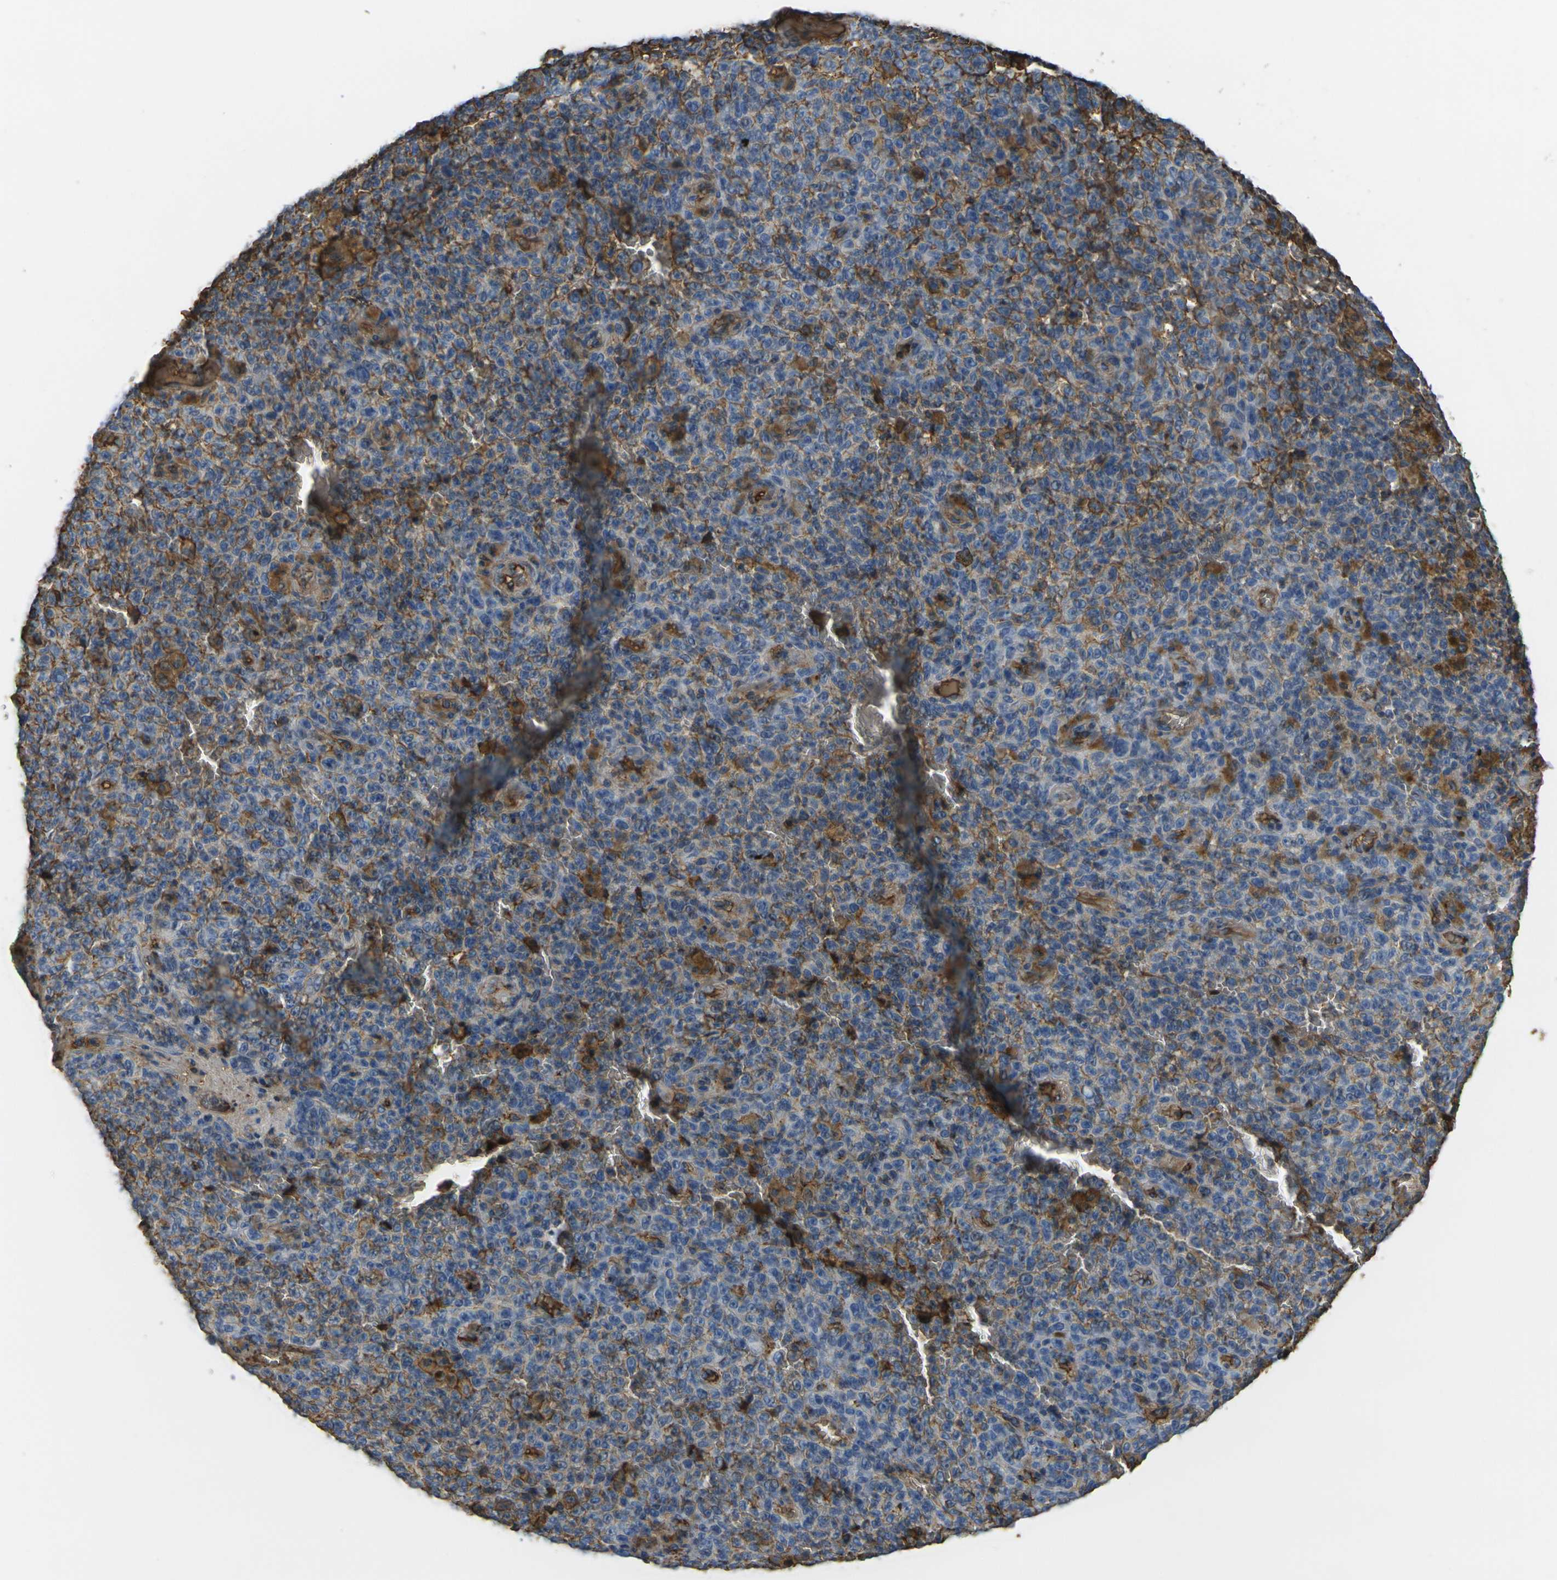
{"staining": {"intensity": "moderate", "quantity": "25%-75%", "location": "cytoplasmic/membranous"}, "tissue": "melanoma", "cell_type": "Tumor cells", "image_type": "cancer", "snomed": [{"axis": "morphology", "description": "Malignant melanoma, NOS"}, {"axis": "topography", "description": "Skin"}], "caption": "Human malignant melanoma stained with a brown dye reveals moderate cytoplasmic/membranous positive staining in approximately 25%-75% of tumor cells.", "gene": "PLCD1", "patient": {"sex": "female", "age": 82}}